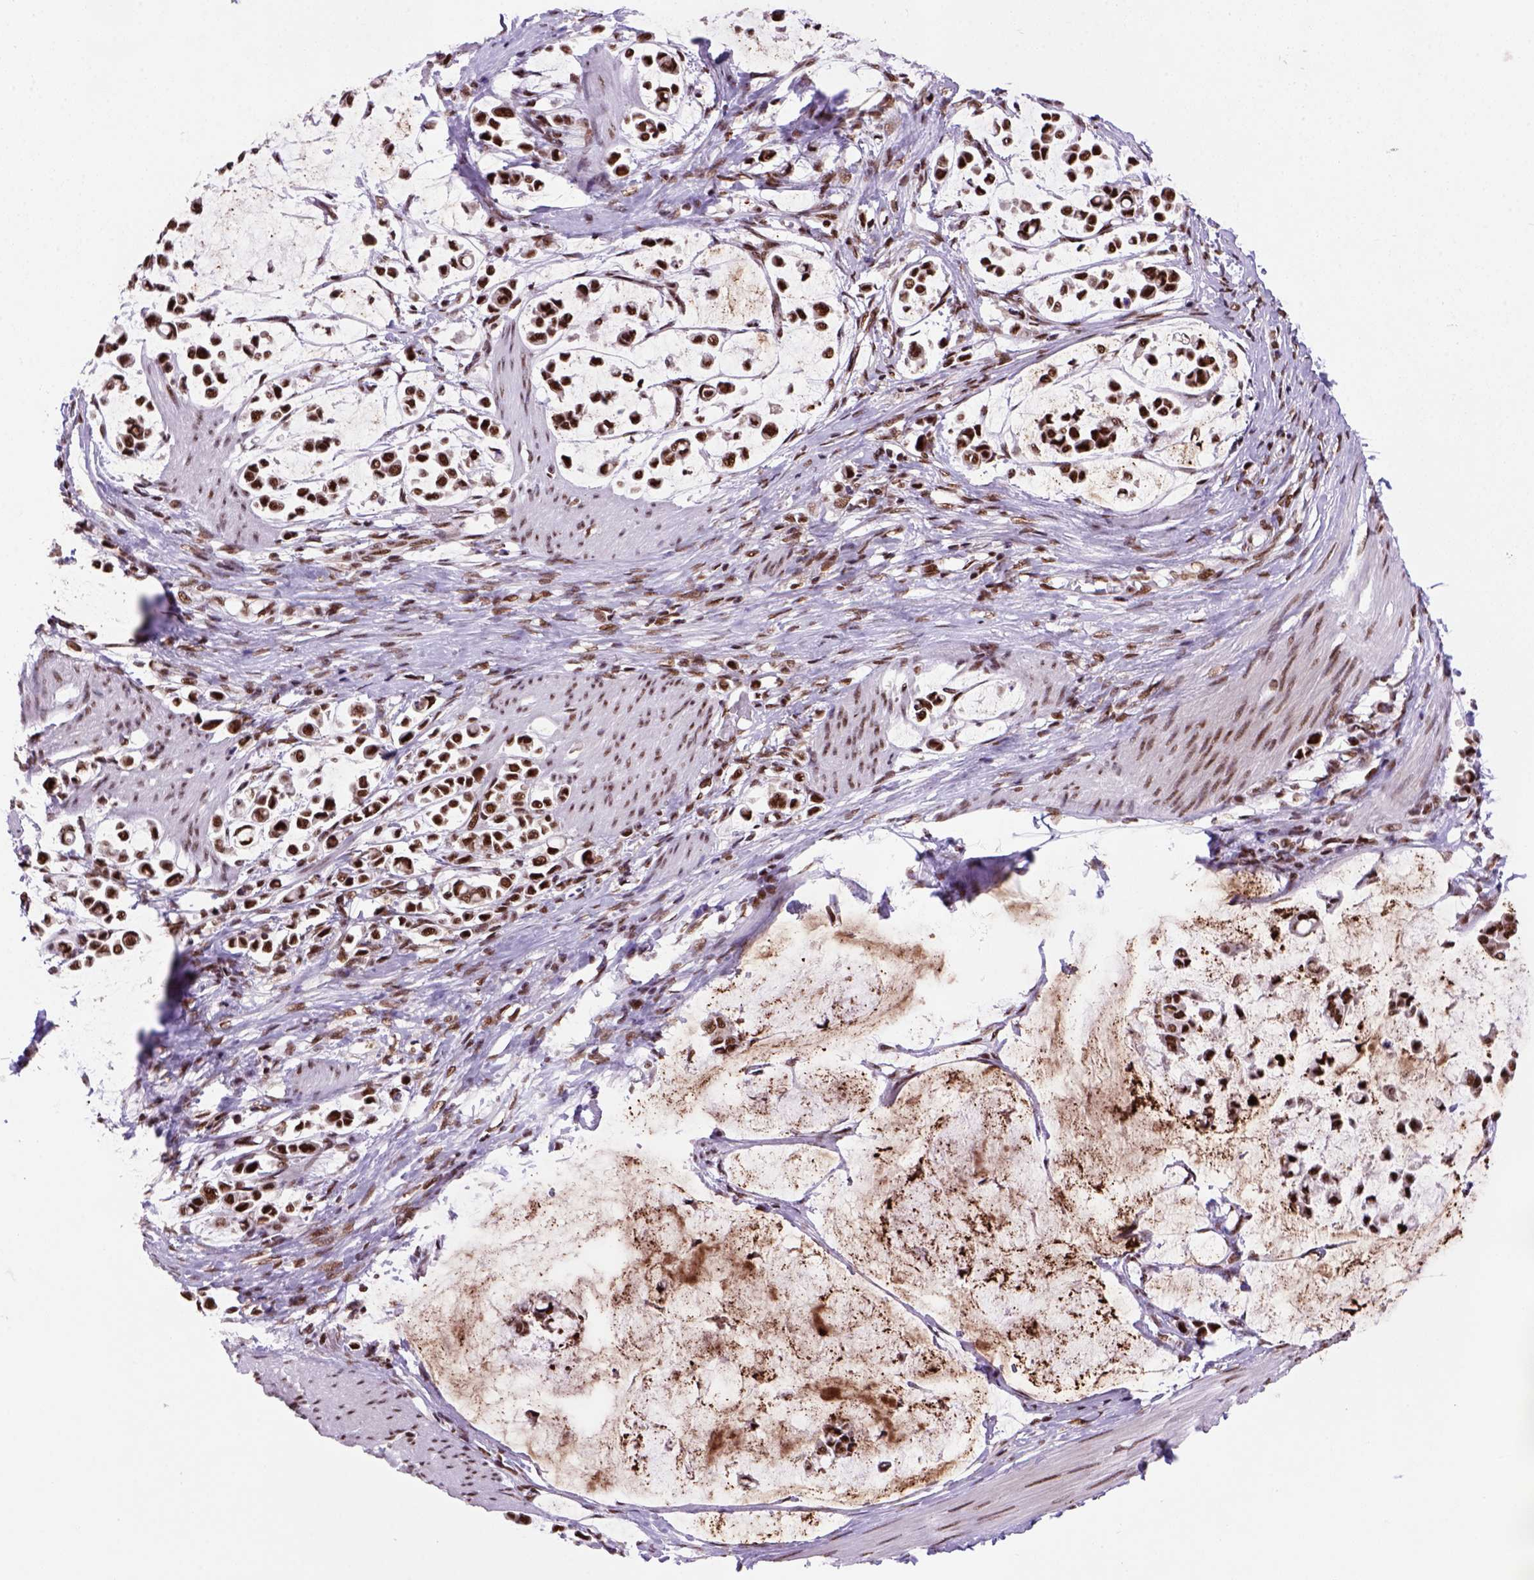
{"staining": {"intensity": "strong", "quantity": ">75%", "location": "nuclear"}, "tissue": "stomach cancer", "cell_type": "Tumor cells", "image_type": "cancer", "snomed": [{"axis": "morphology", "description": "Adenocarcinoma, NOS"}, {"axis": "topography", "description": "Stomach"}], "caption": "The immunohistochemical stain labels strong nuclear expression in tumor cells of stomach adenocarcinoma tissue.", "gene": "NSMCE2", "patient": {"sex": "male", "age": 82}}